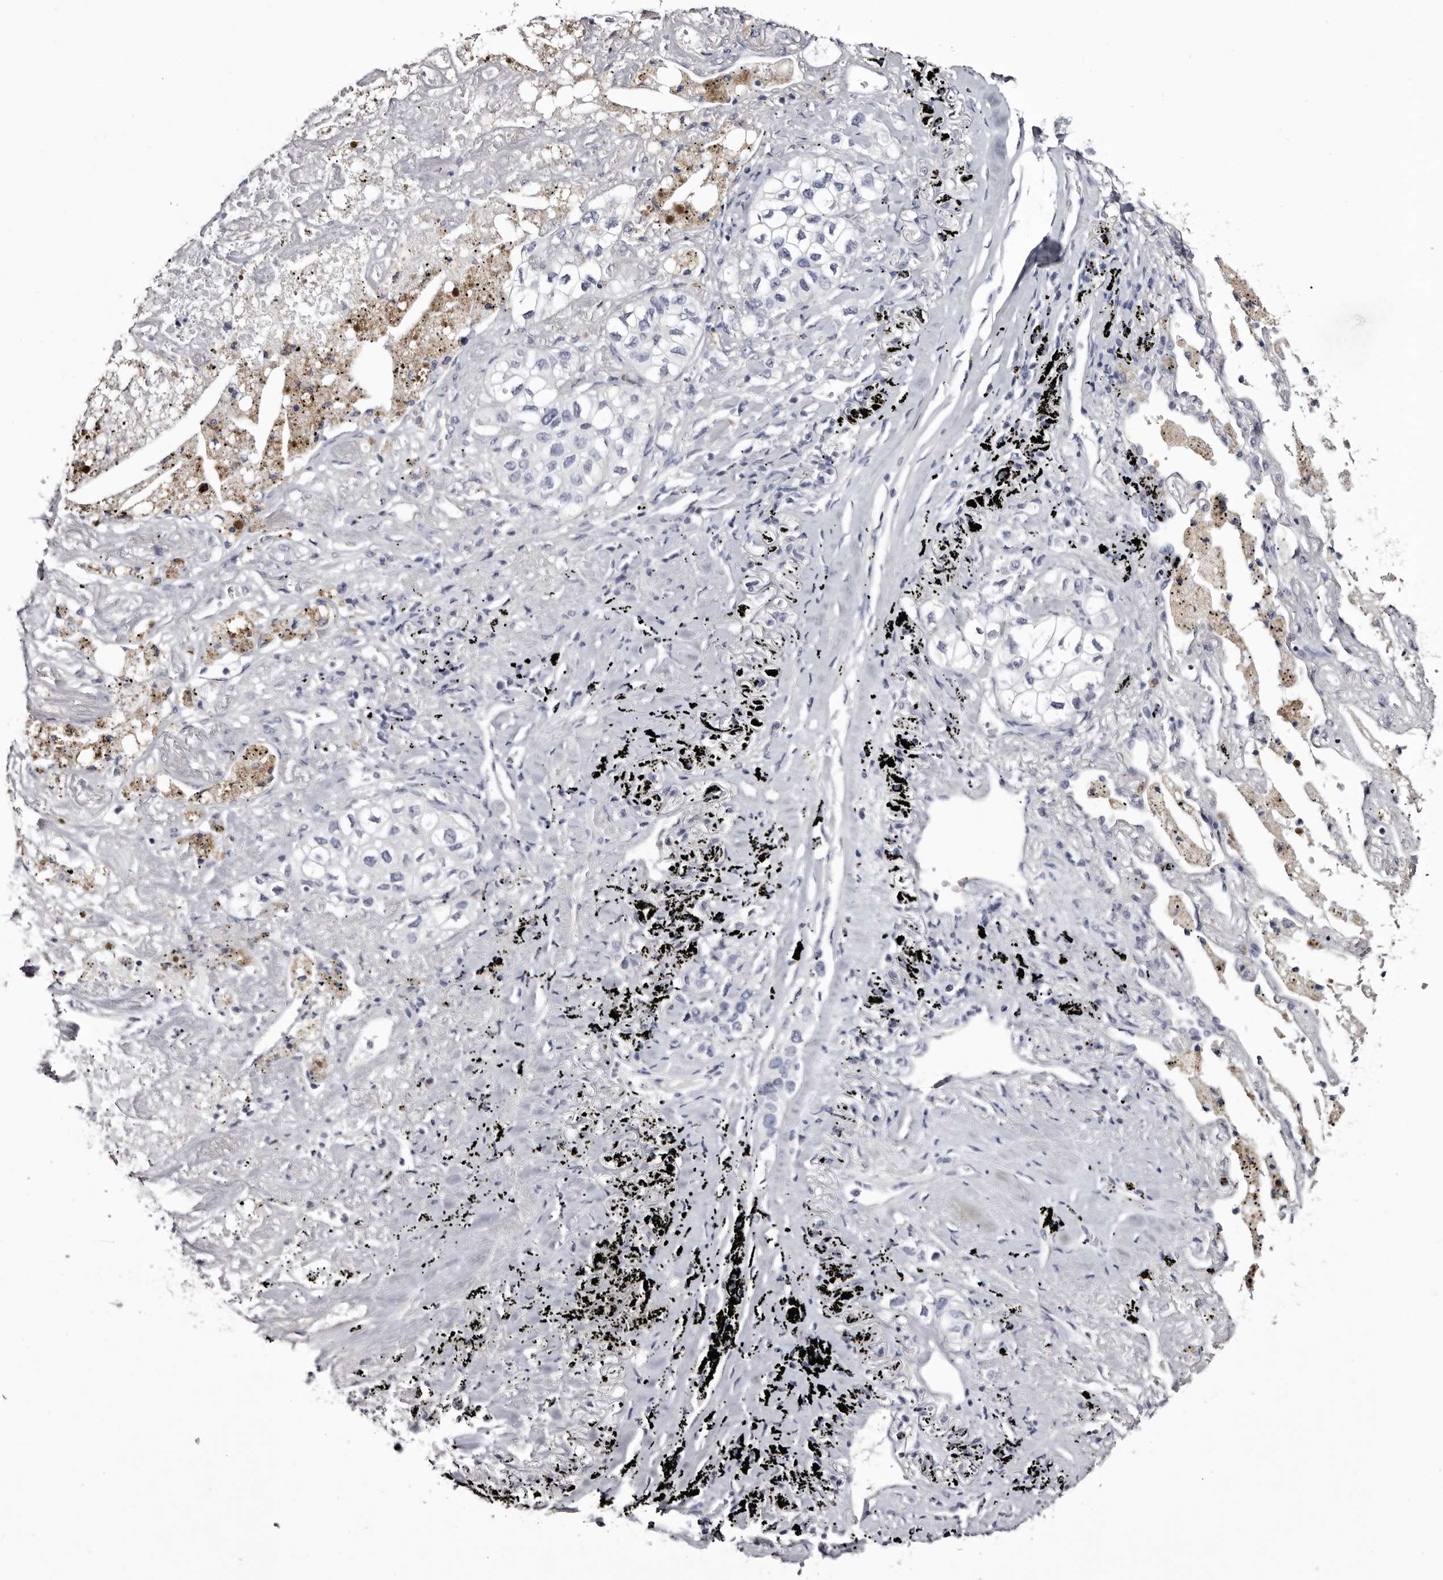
{"staining": {"intensity": "negative", "quantity": "none", "location": "none"}, "tissue": "lung cancer", "cell_type": "Tumor cells", "image_type": "cancer", "snomed": [{"axis": "morphology", "description": "Adenocarcinoma, NOS"}, {"axis": "topography", "description": "Lung"}], "caption": "A high-resolution photomicrograph shows immunohistochemistry (IHC) staining of lung cancer (adenocarcinoma), which demonstrates no significant staining in tumor cells.", "gene": "CA6", "patient": {"sex": "male", "age": 63}}